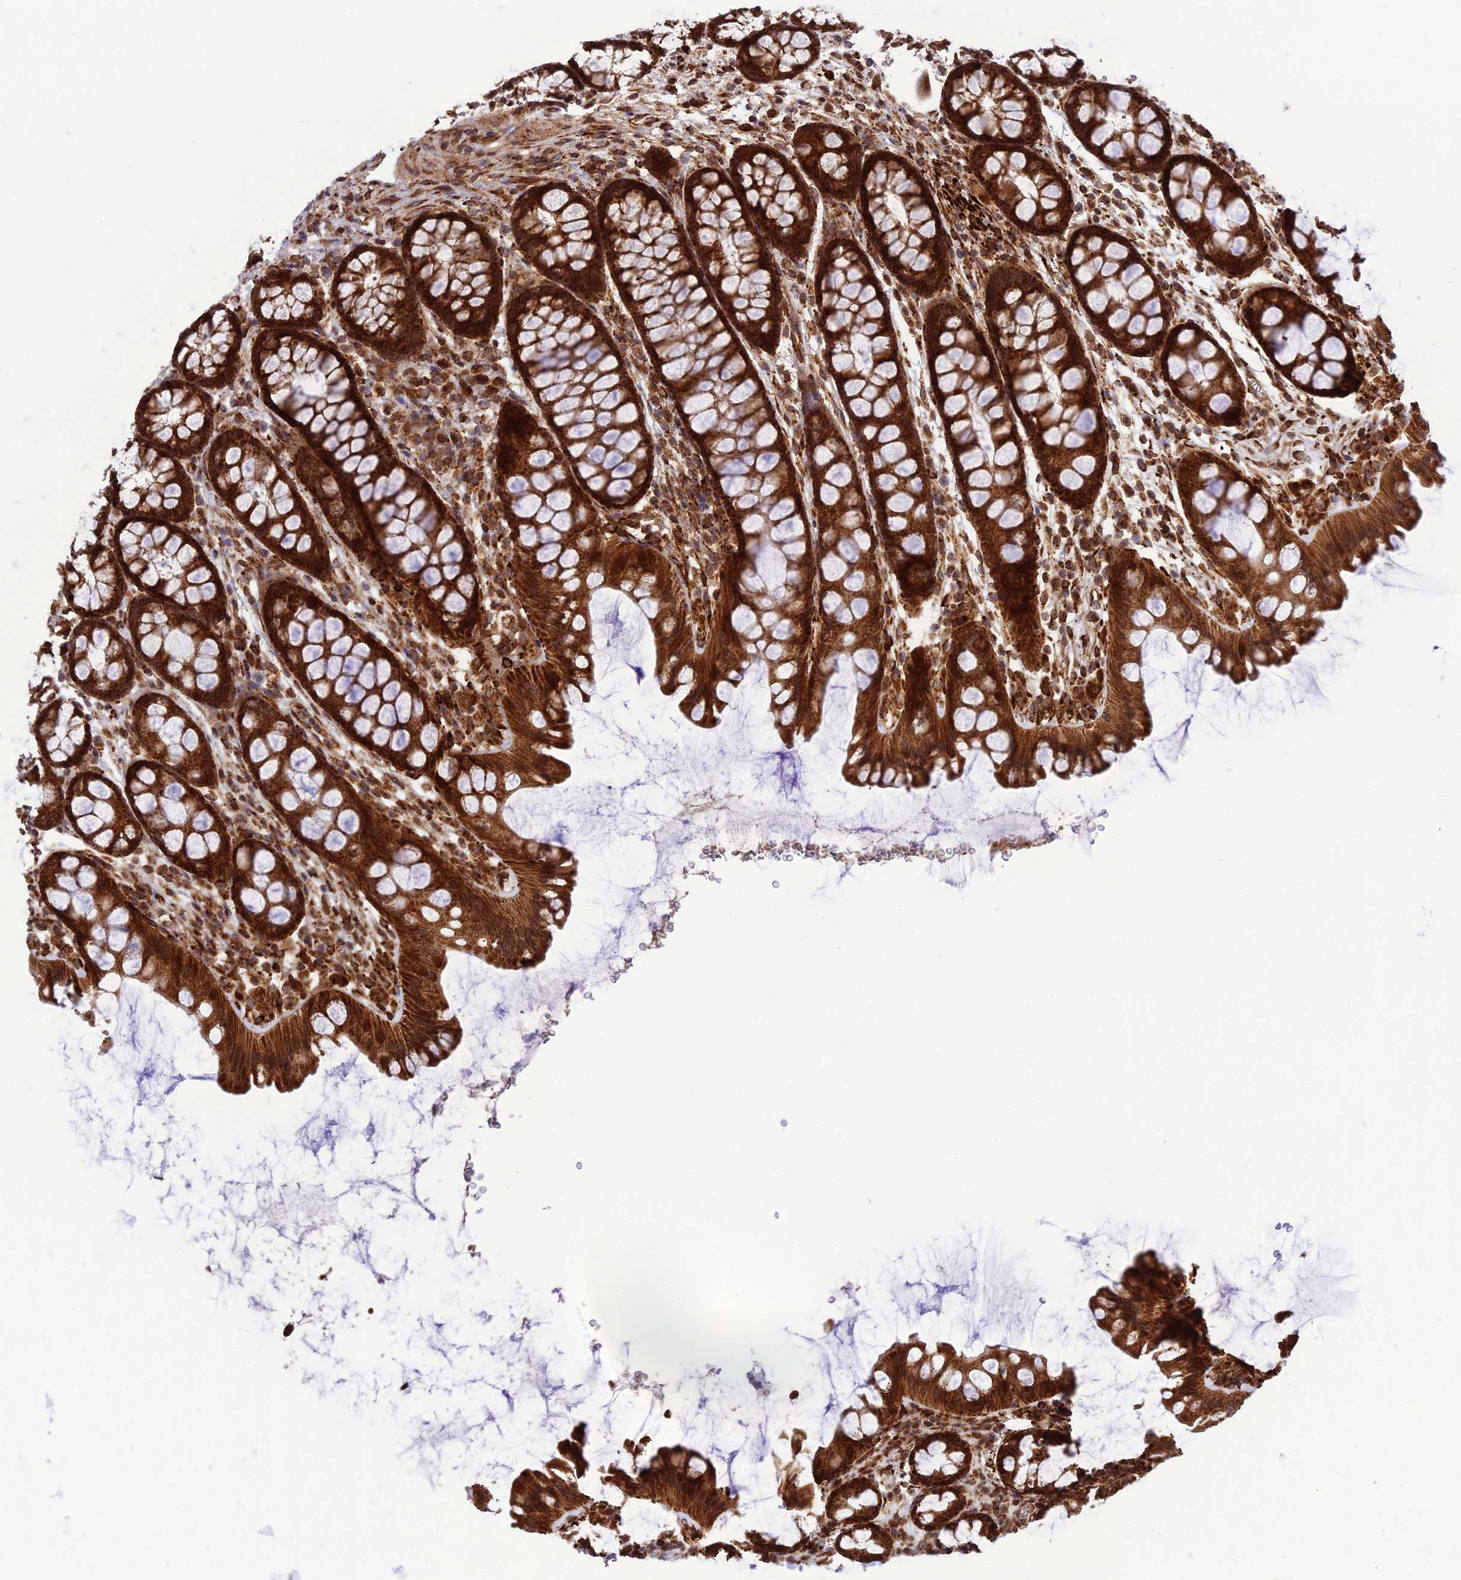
{"staining": {"intensity": "moderate", "quantity": ">75%", "location": "cytoplasmic/membranous,nuclear"}, "tissue": "colon", "cell_type": "Endothelial cells", "image_type": "normal", "snomed": [{"axis": "morphology", "description": "Normal tissue, NOS"}, {"axis": "topography", "description": "Colon"}], "caption": "Moderate cytoplasmic/membranous,nuclear protein expression is seen in about >75% of endothelial cells in colon. The protein of interest is shown in brown color, while the nuclei are stained blue.", "gene": "CRTAP", "patient": {"sex": "female", "age": 82}}